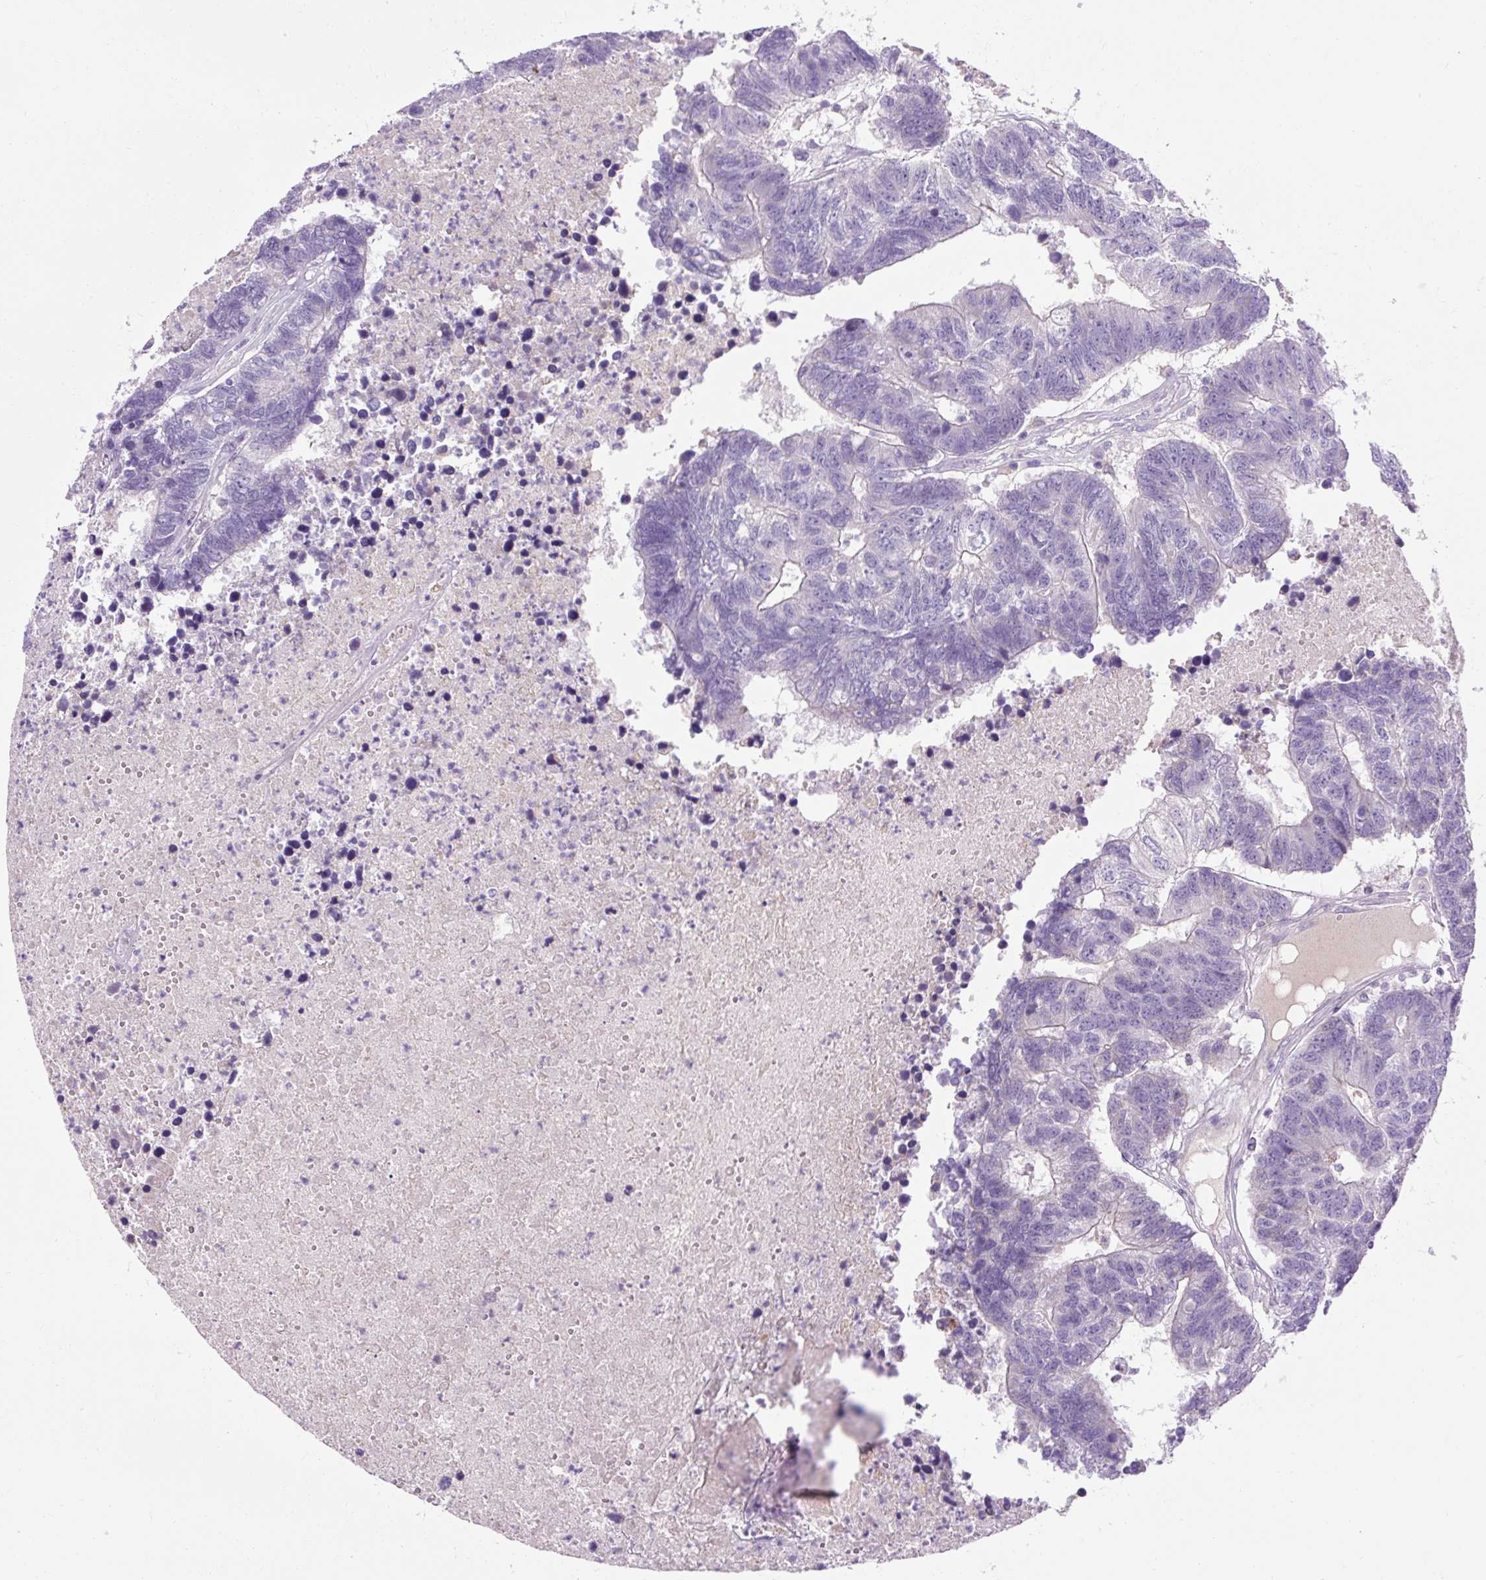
{"staining": {"intensity": "negative", "quantity": "none", "location": "none"}, "tissue": "colorectal cancer", "cell_type": "Tumor cells", "image_type": "cancer", "snomed": [{"axis": "morphology", "description": "Adenocarcinoma, NOS"}, {"axis": "topography", "description": "Colon"}], "caption": "Immunohistochemistry (IHC) histopathology image of neoplastic tissue: human colorectal cancer (adenocarcinoma) stained with DAB shows no significant protein expression in tumor cells. (DAB (3,3'-diaminobenzidine) immunohistochemistry with hematoxylin counter stain).", "gene": "ARRDC2", "patient": {"sex": "female", "age": 48}}